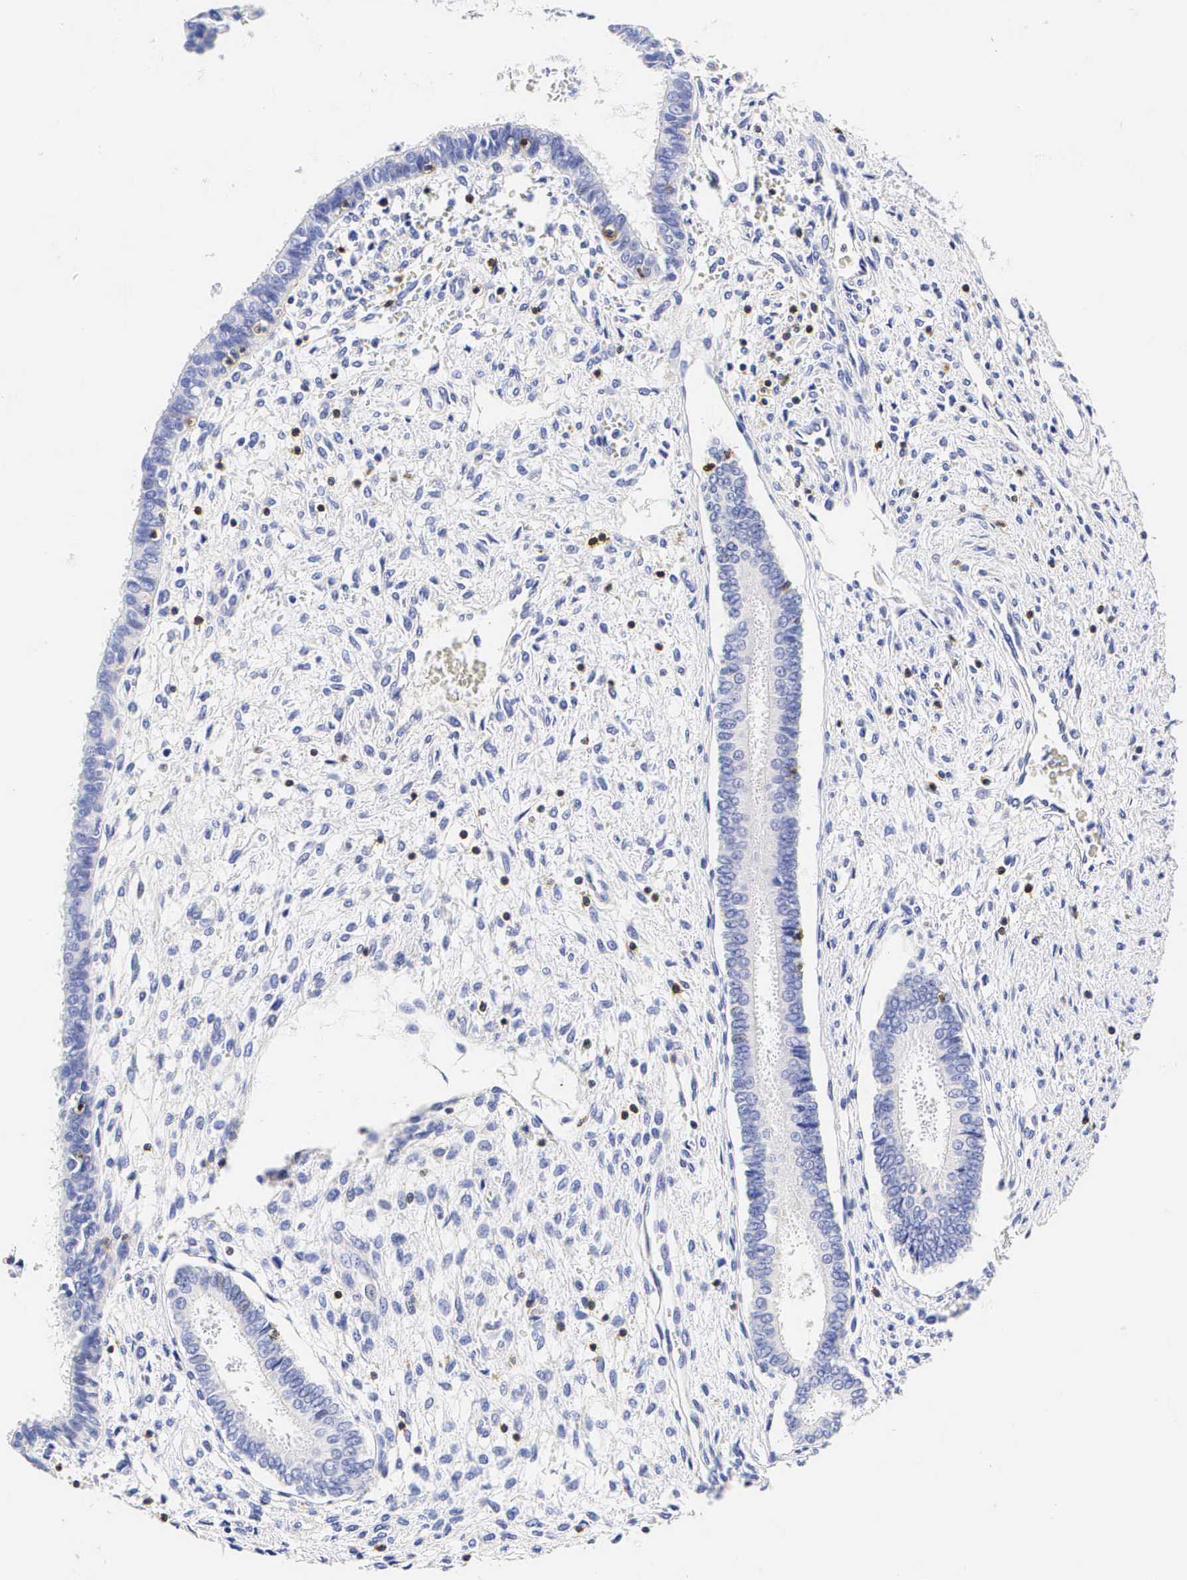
{"staining": {"intensity": "negative", "quantity": "none", "location": "none"}, "tissue": "cervical cancer", "cell_type": "Tumor cells", "image_type": "cancer", "snomed": [{"axis": "morphology", "description": "Normal tissue, NOS"}, {"axis": "morphology", "description": "Adenocarcinoma, NOS"}, {"axis": "topography", "description": "Cervix"}], "caption": "Cervical cancer (adenocarcinoma) was stained to show a protein in brown. There is no significant positivity in tumor cells.", "gene": "CD3E", "patient": {"sex": "female", "age": 34}}